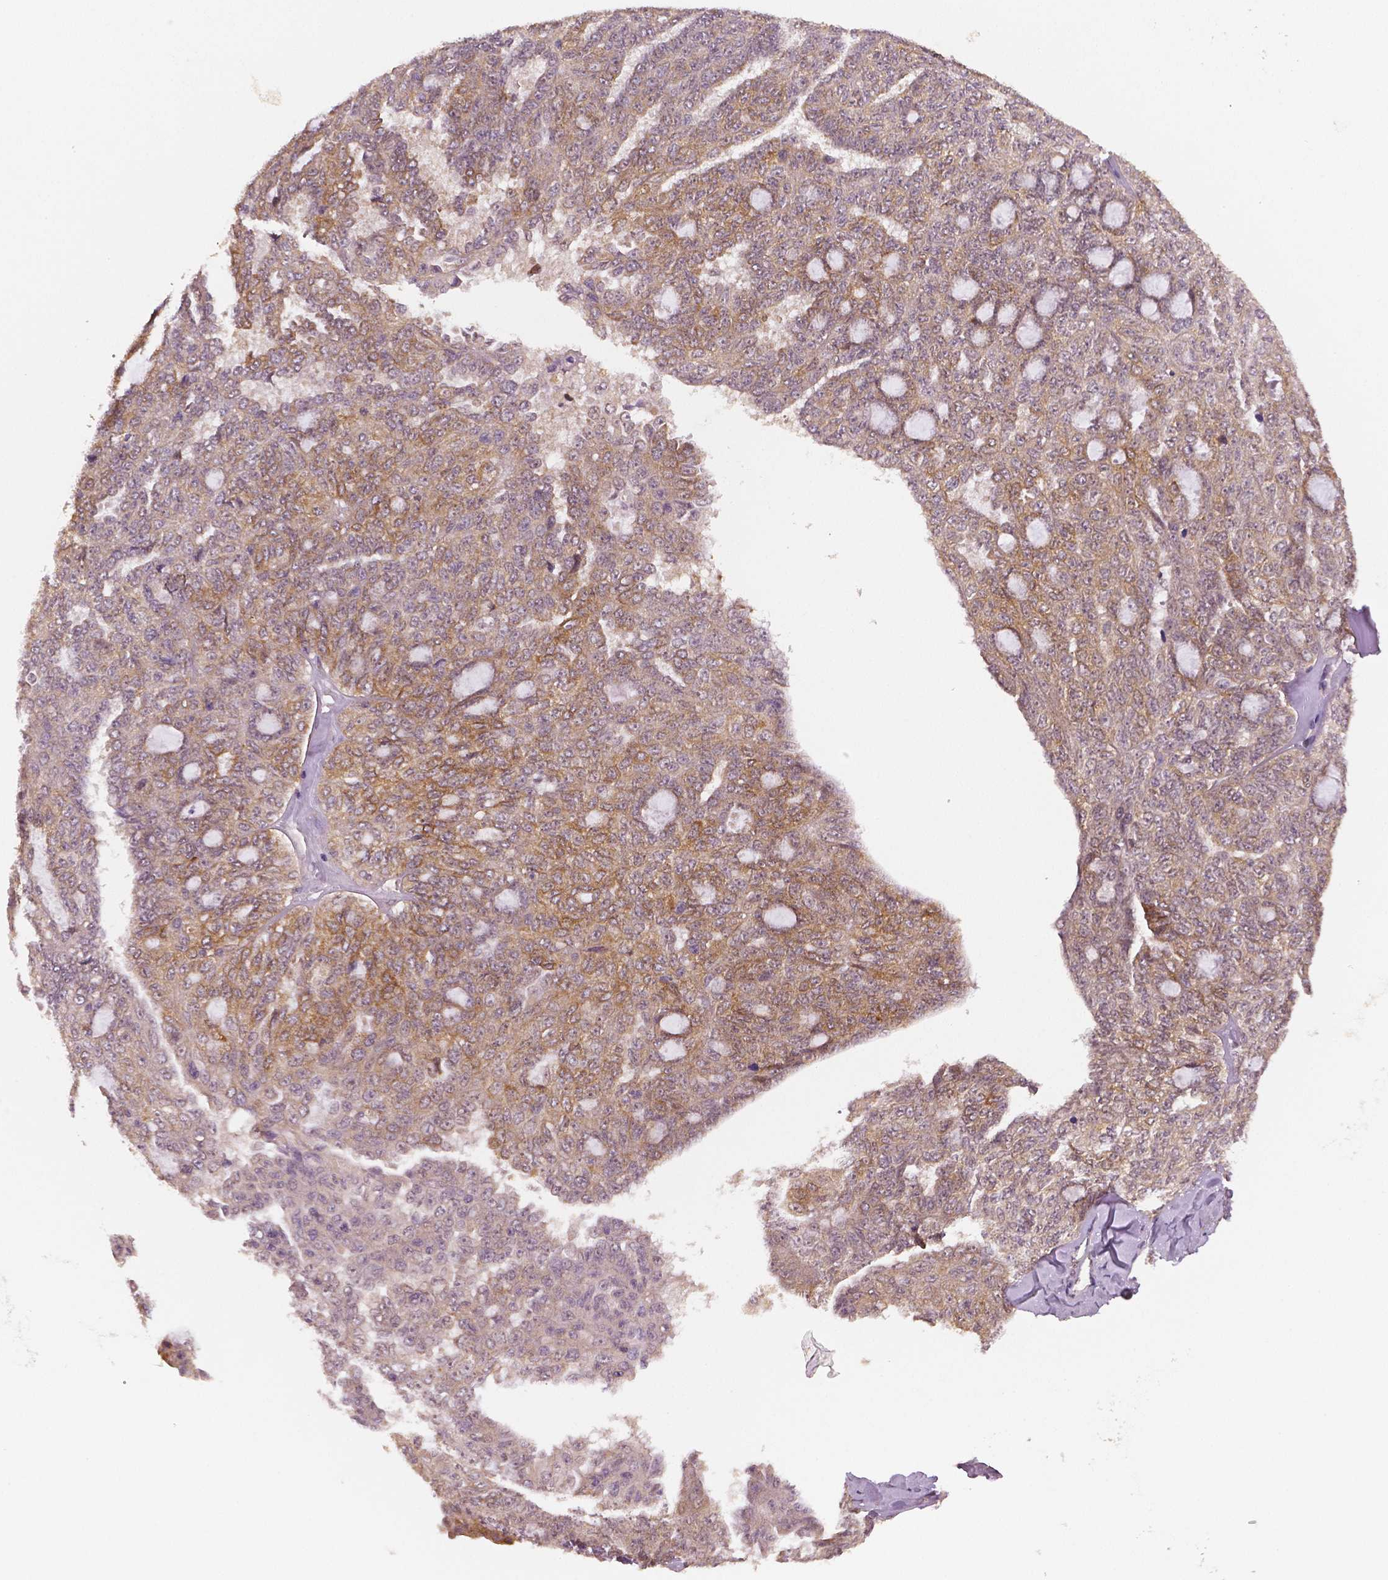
{"staining": {"intensity": "weak", "quantity": ">75%", "location": "cytoplasmic/membranous"}, "tissue": "ovarian cancer", "cell_type": "Tumor cells", "image_type": "cancer", "snomed": [{"axis": "morphology", "description": "Cystadenocarcinoma, serous, NOS"}, {"axis": "topography", "description": "Ovary"}], "caption": "Ovarian cancer (serous cystadenocarcinoma) stained with DAB (3,3'-diaminobenzidine) immunohistochemistry (IHC) demonstrates low levels of weak cytoplasmic/membranous expression in about >75% of tumor cells.", "gene": "STAT3", "patient": {"sex": "female", "age": 71}}